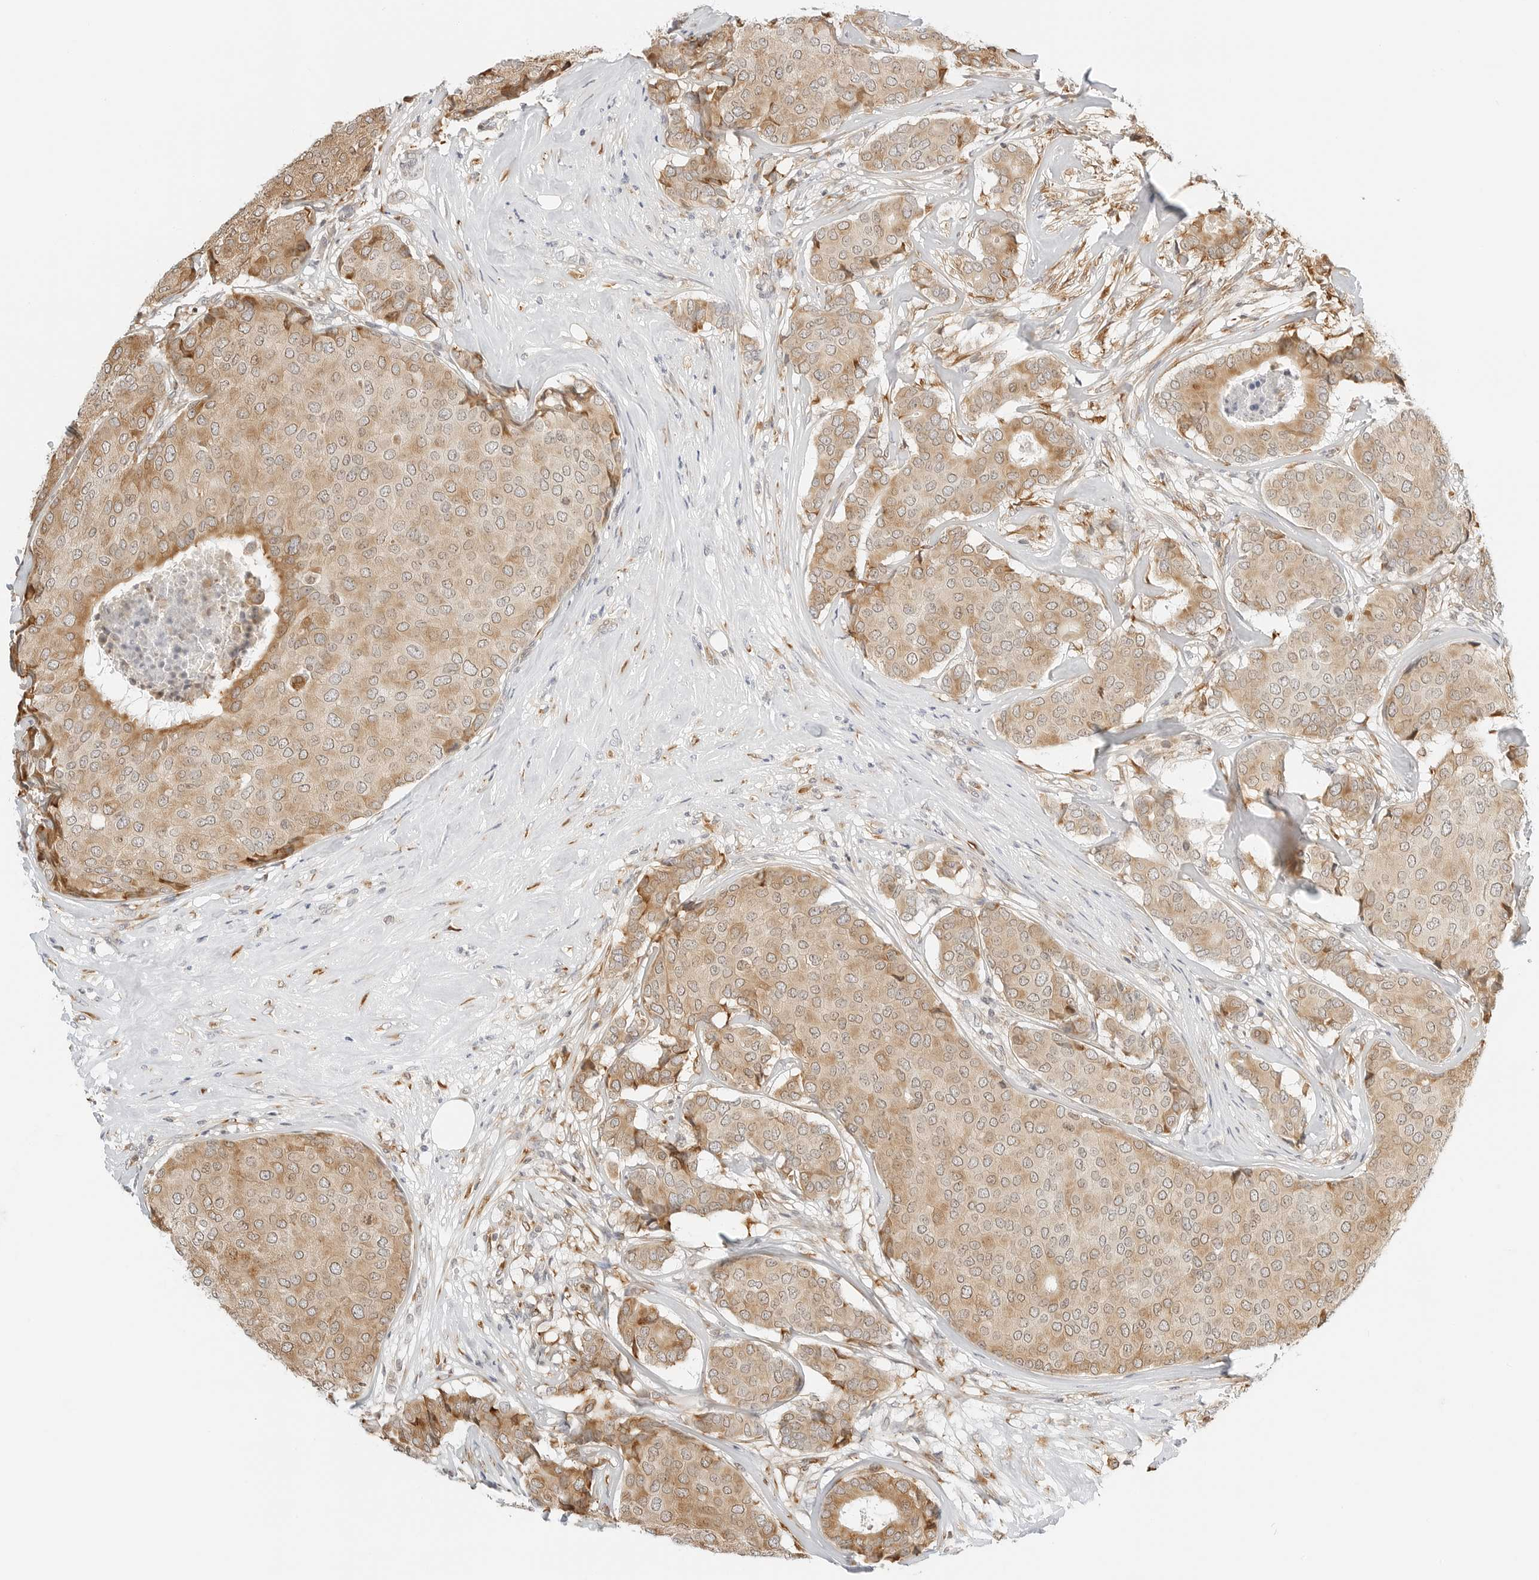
{"staining": {"intensity": "weak", "quantity": ">75%", "location": "cytoplasmic/membranous"}, "tissue": "breast cancer", "cell_type": "Tumor cells", "image_type": "cancer", "snomed": [{"axis": "morphology", "description": "Duct carcinoma"}, {"axis": "topography", "description": "Breast"}], "caption": "Breast intraductal carcinoma was stained to show a protein in brown. There is low levels of weak cytoplasmic/membranous expression in approximately >75% of tumor cells. Nuclei are stained in blue.", "gene": "THEM4", "patient": {"sex": "female", "age": 75}}